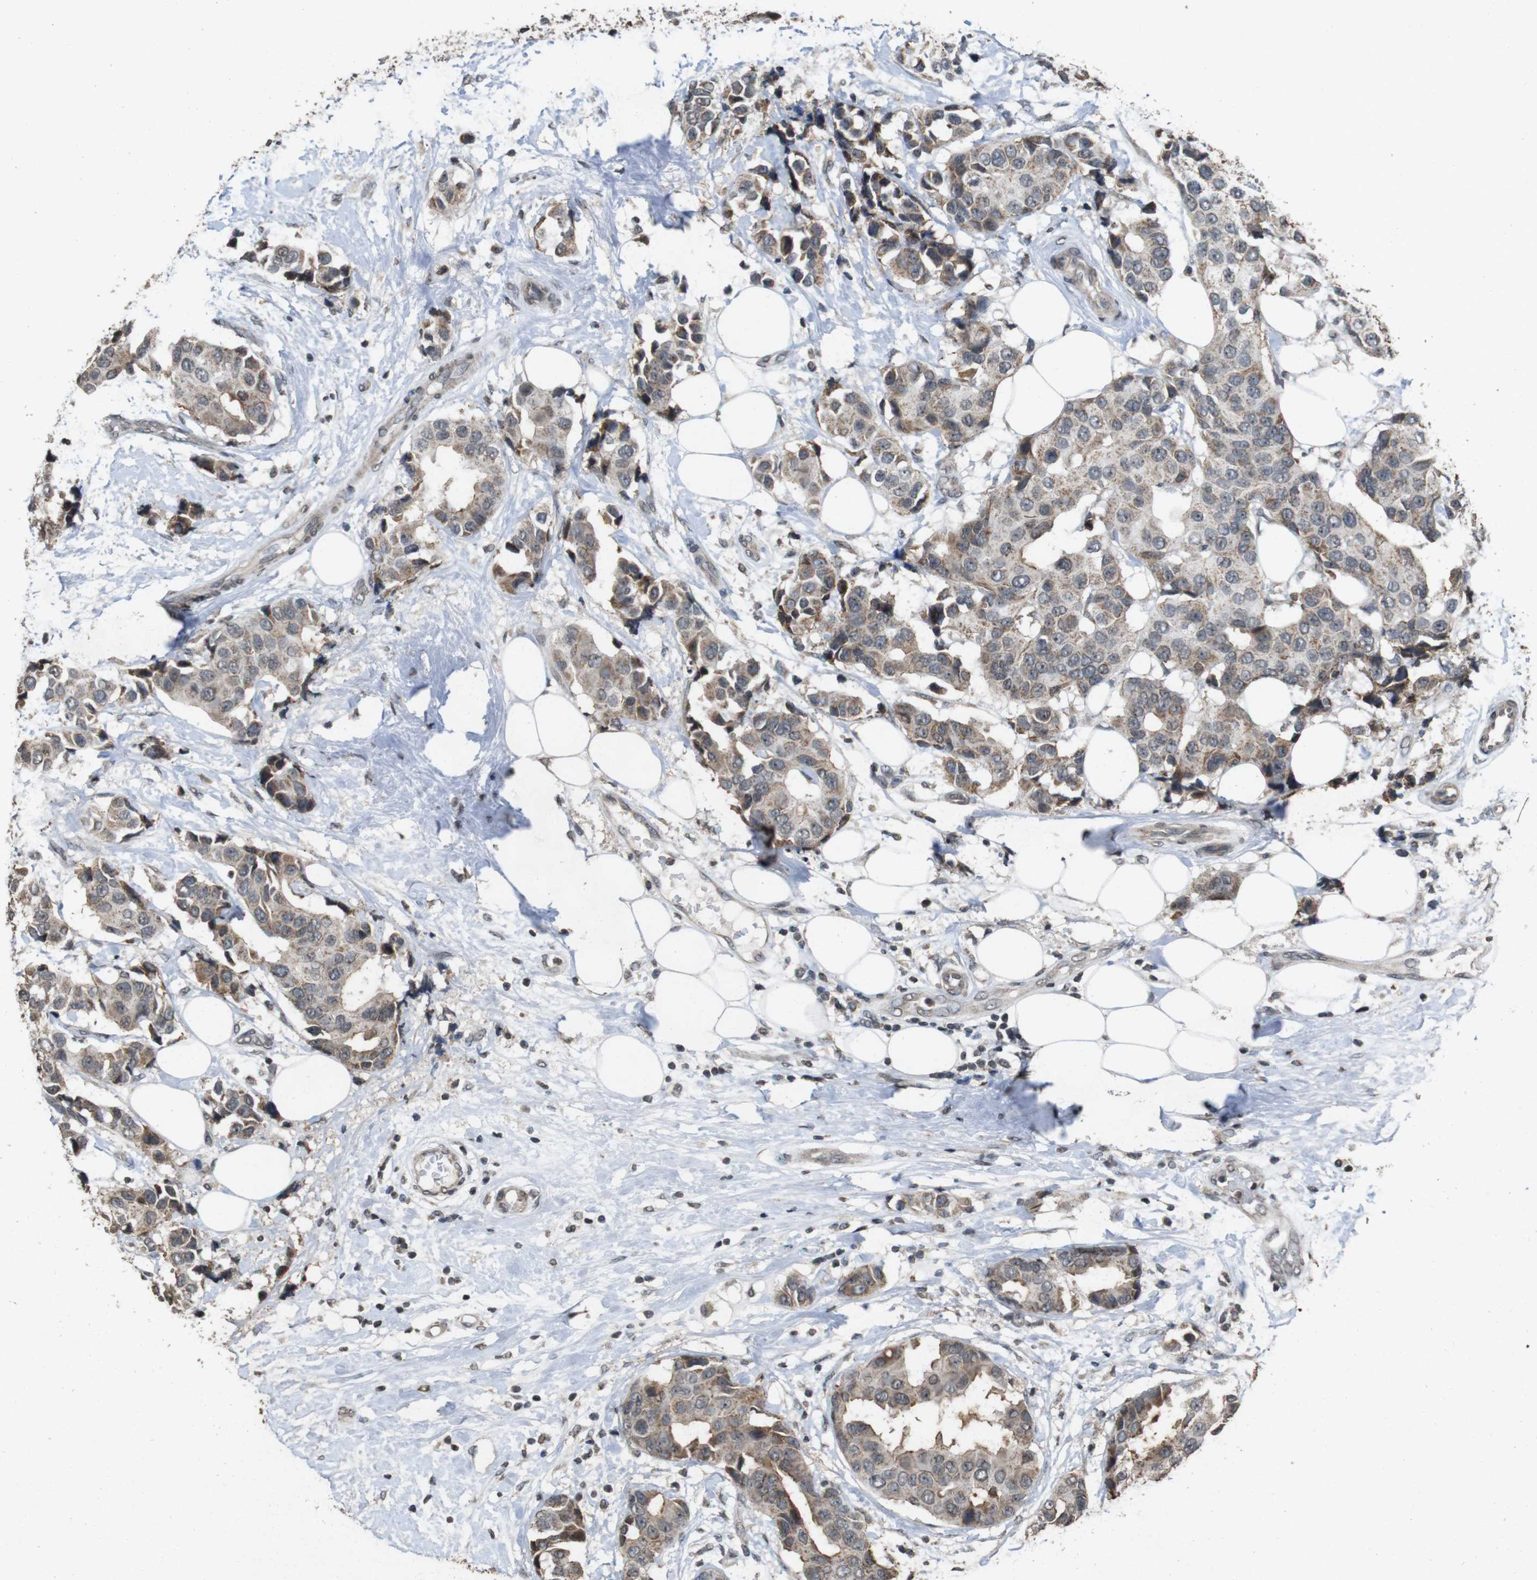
{"staining": {"intensity": "moderate", "quantity": "25%-75%", "location": "cytoplasmic/membranous"}, "tissue": "breast cancer", "cell_type": "Tumor cells", "image_type": "cancer", "snomed": [{"axis": "morphology", "description": "Normal tissue, NOS"}, {"axis": "morphology", "description": "Duct carcinoma"}, {"axis": "topography", "description": "Breast"}], "caption": "A medium amount of moderate cytoplasmic/membranous staining is appreciated in about 25%-75% of tumor cells in breast invasive ductal carcinoma tissue.", "gene": "SORL1", "patient": {"sex": "female", "age": 39}}